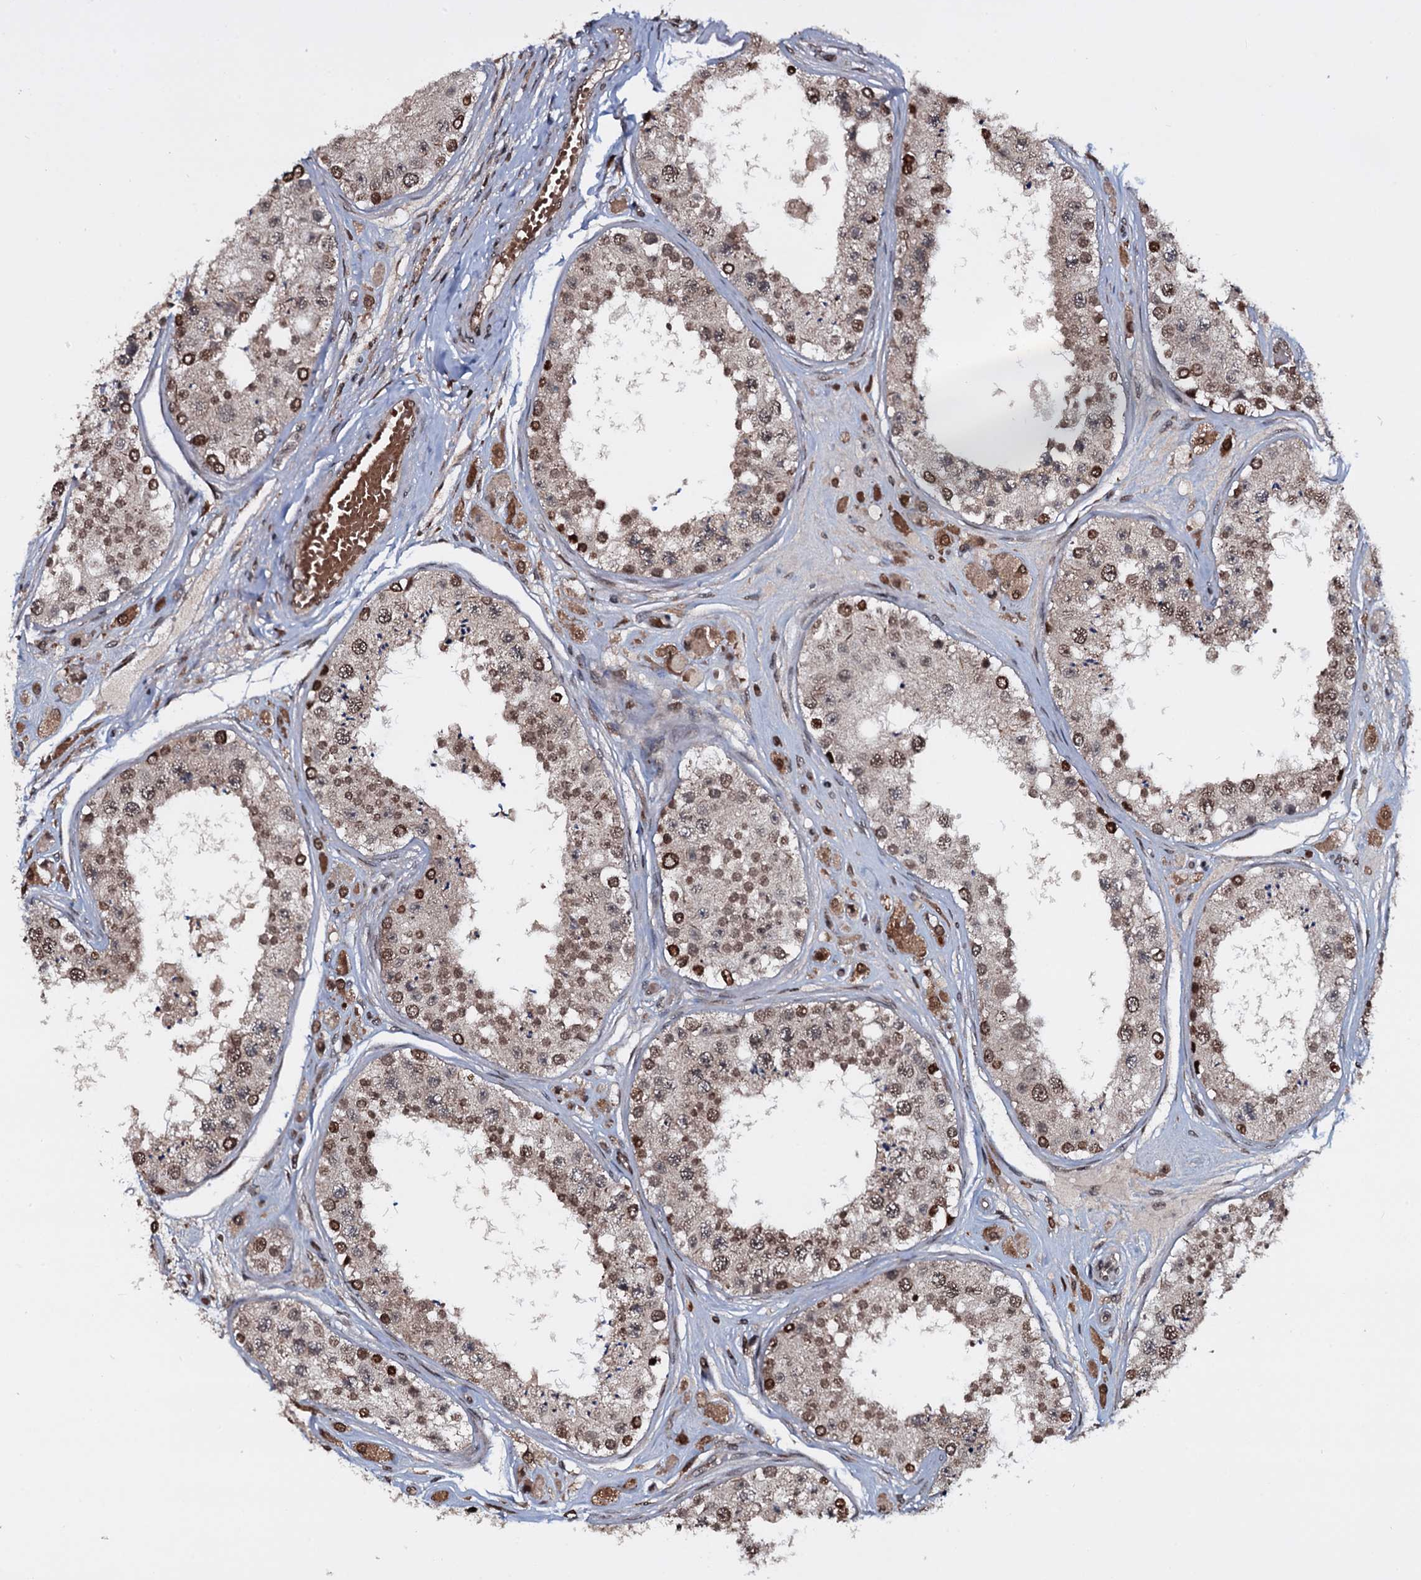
{"staining": {"intensity": "moderate", "quantity": ">75%", "location": "nuclear"}, "tissue": "testis", "cell_type": "Cells in seminiferous ducts", "image_type": "normal", "snomed": [{"axis": "morphology", "description": "Normal tissue, NOS"}, {"axis": "topography", "description": "Testis"}], "caption": "This histopathology image demonstrates immunohistochemistry staining of normal testis, with medium moderate nuclear staining in about >75% of cells in seminiferous ducts.", "gene": "HDDC3", "patient": {"sex": "male", "age": 25}}